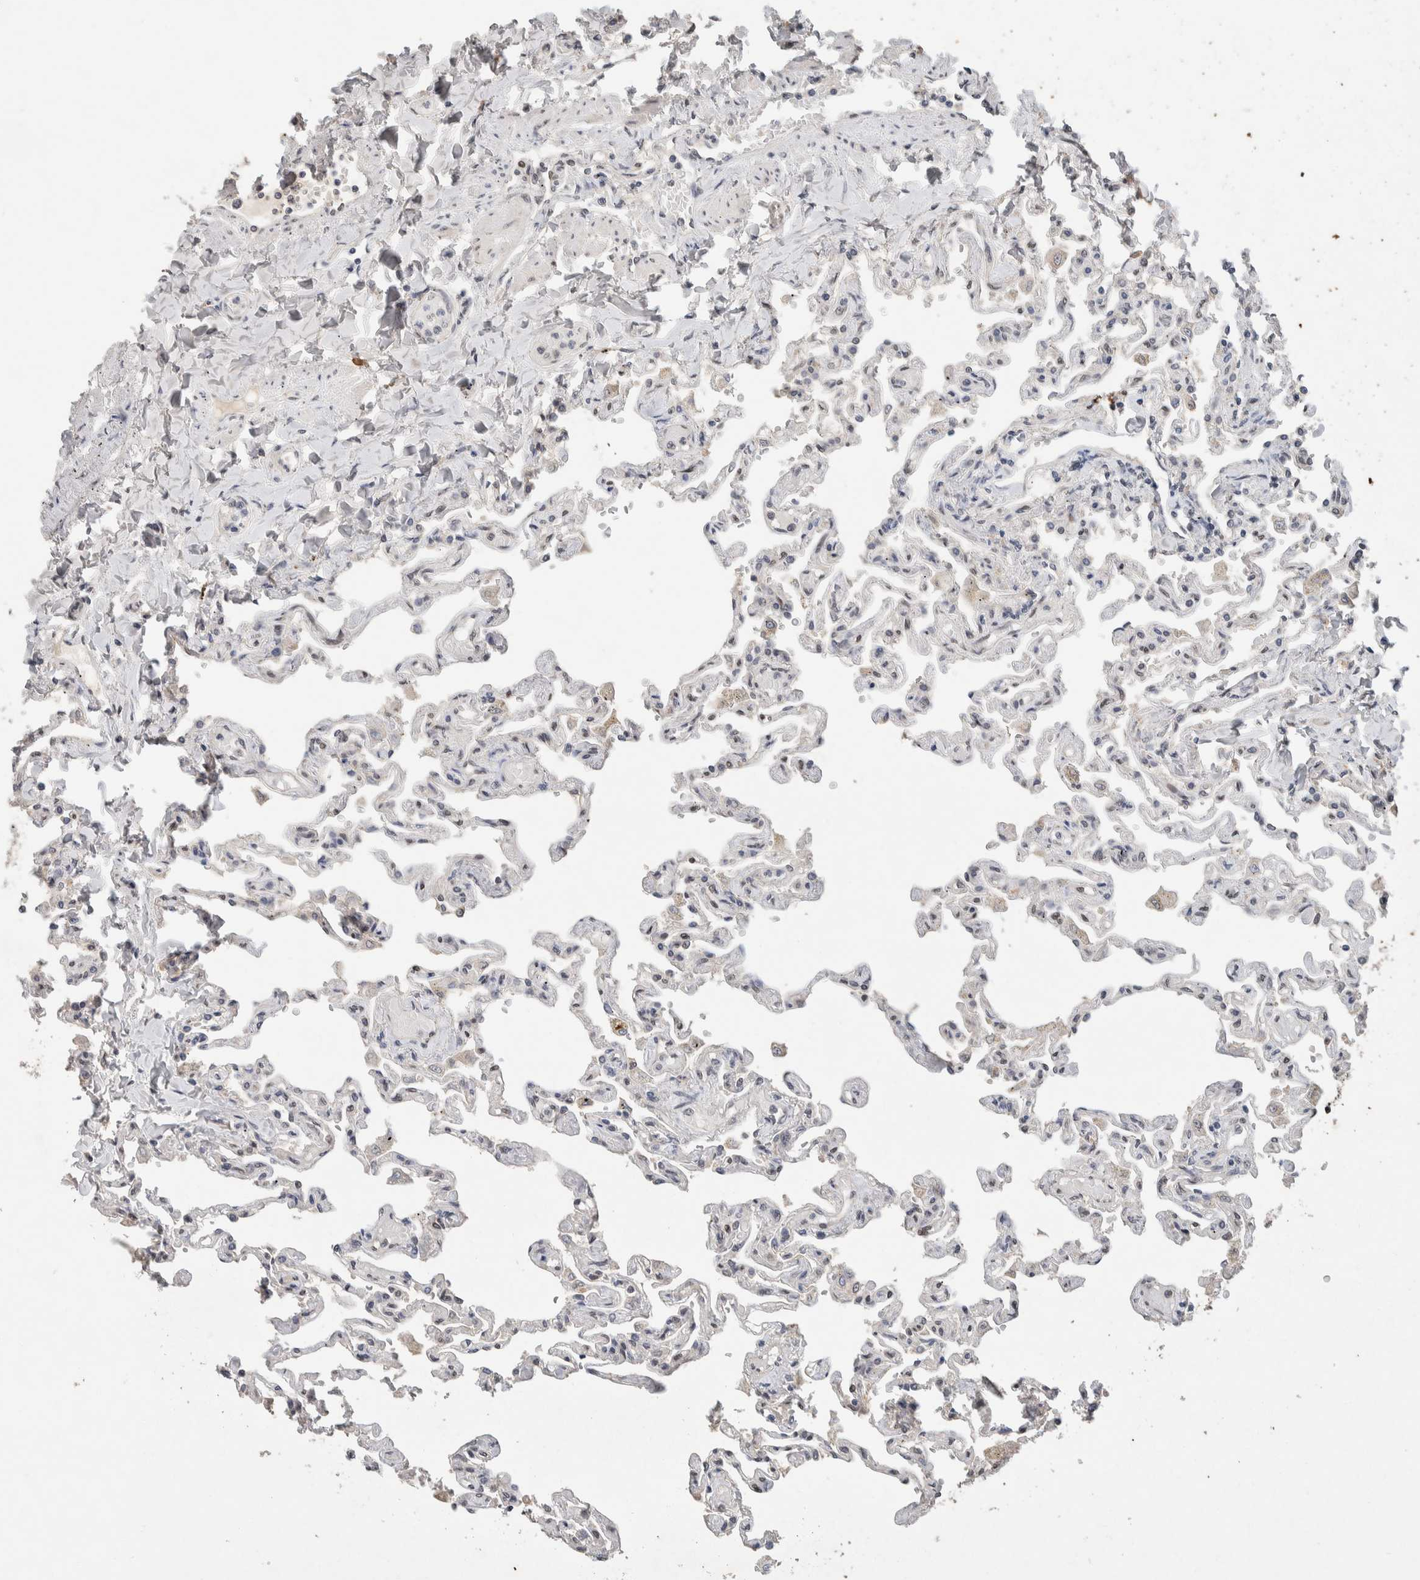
{"staining": {"intensity": "weak", "quantity": "<25%", "location": "nuclear"}, "tissue": "lung", "cell_type": "Alveolar cells", "image_type": "normal", "snomed": [{"axis": "morphology", "description": "Normal tissue, NOS"}, {"axis": "topography", "description": "Lung"}], "caption": "Protein analysis of unremarkable lung displays no significant staining in alveolar cells. (Stains: DAB (3,3'-diaminobenzidine) immunohistochemistry (IHC) with hematoxylin counter stain, Microscopy: brightfield microscopy at high magnification).", "gene": "CYSRT1", "patient": {"sex": "male", "age": 21}}